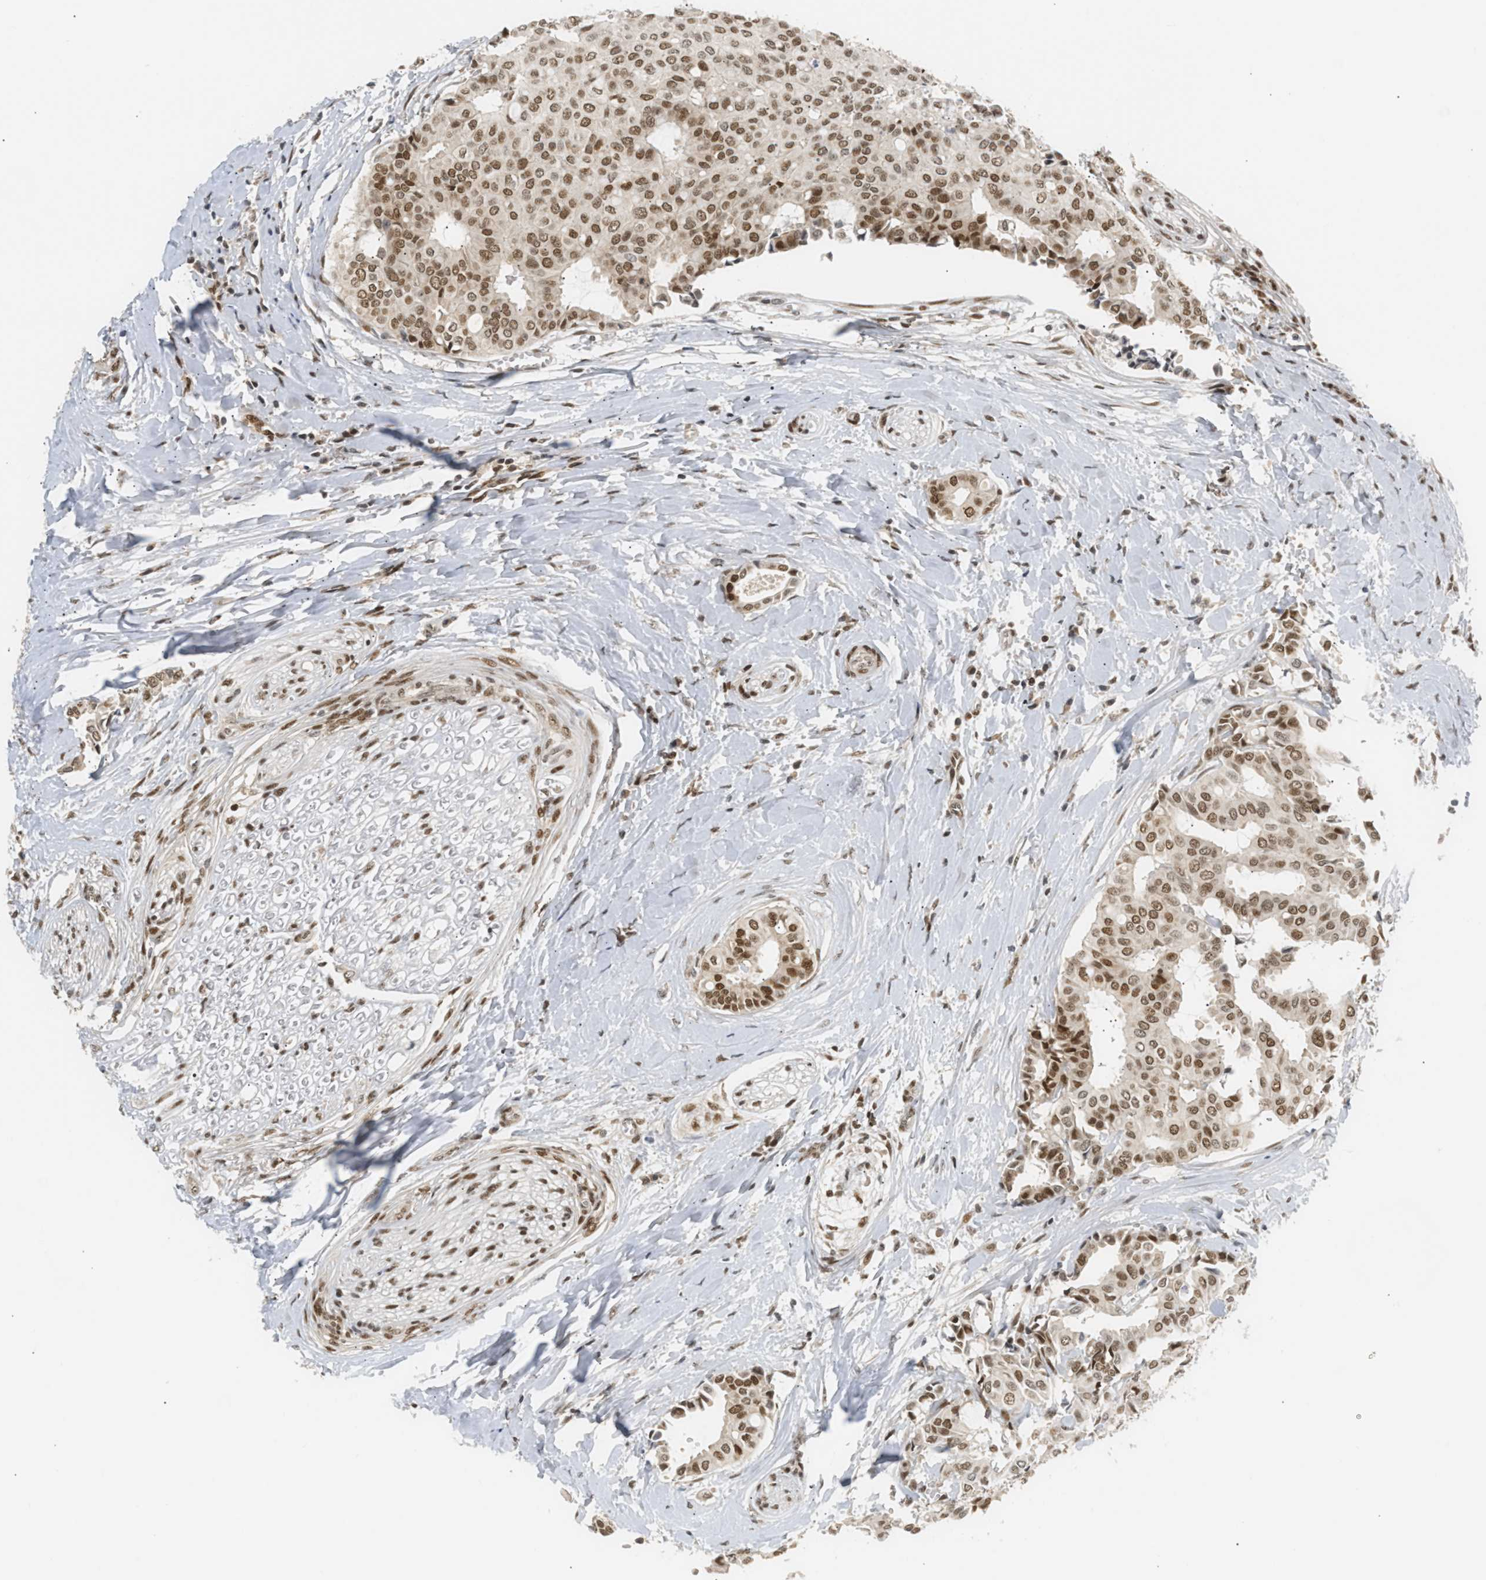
{"staining": {"intensity": "strong", "quantity": ">75%", "location": "nuclear"}, "tissue": "head and neck cancer", "cell_type": "Tumor cells", "image_type": "cancer", "snomed": [{"axis": "morphology", "description": "Adenocarcinoma, NOS"}, {"axis": "topography", "description": "Salivary gland"}, {"axis": "topography", "description": "Head-Neck"}], "caption": "Immunohistochemistry (IHC) photomicrograph of neoplastic tissue: adenocarcinoma (head and neck) stained using immunohistochemistry exhibits high levels of strong protein expression localized specifically in the nuclear of tumor cells, appearing as a nuclear brown color.", "gene": "SSBP2", "patient": {"sex": "female", "age": 59}}